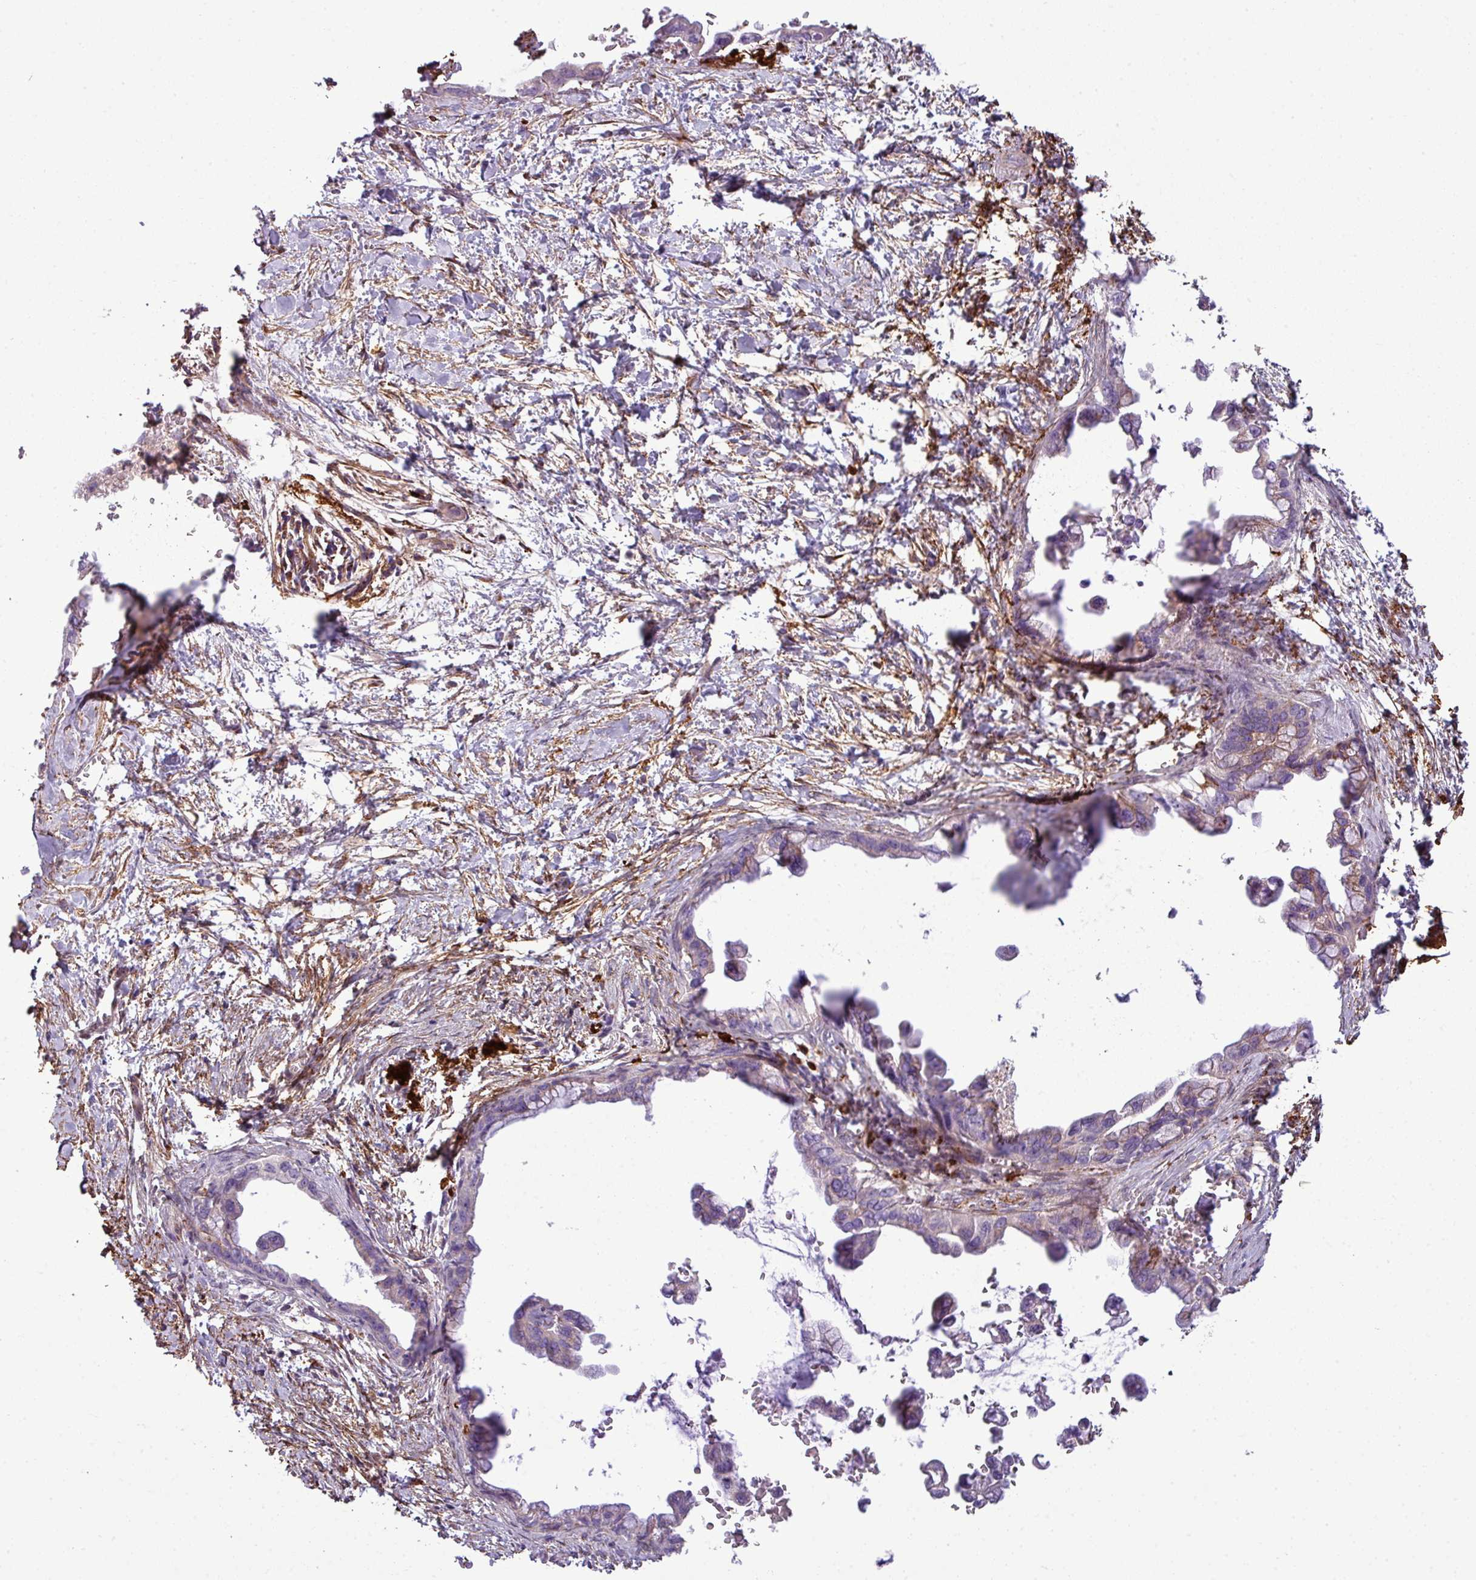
{"staining": {"intensity": "negative", "quantity": "none", "location": "none"}, "tissue": "pancreatic cancer", "cell_type": "Tumor cells", "image_type": "cancer", "snomed": [{"axis": "morphology", "description": "Adenocarcinoma, NOS"}, {"axis": "topography", "description": "Pancreas"}], "caption": "The immunohistochemistry (IHC) photomicrograph has no significant expression in tumor cells of pancreatic adenocarcinoma tissue.", "gene": "COL8A1", "patient": {"sex": "male", "age": 61}}